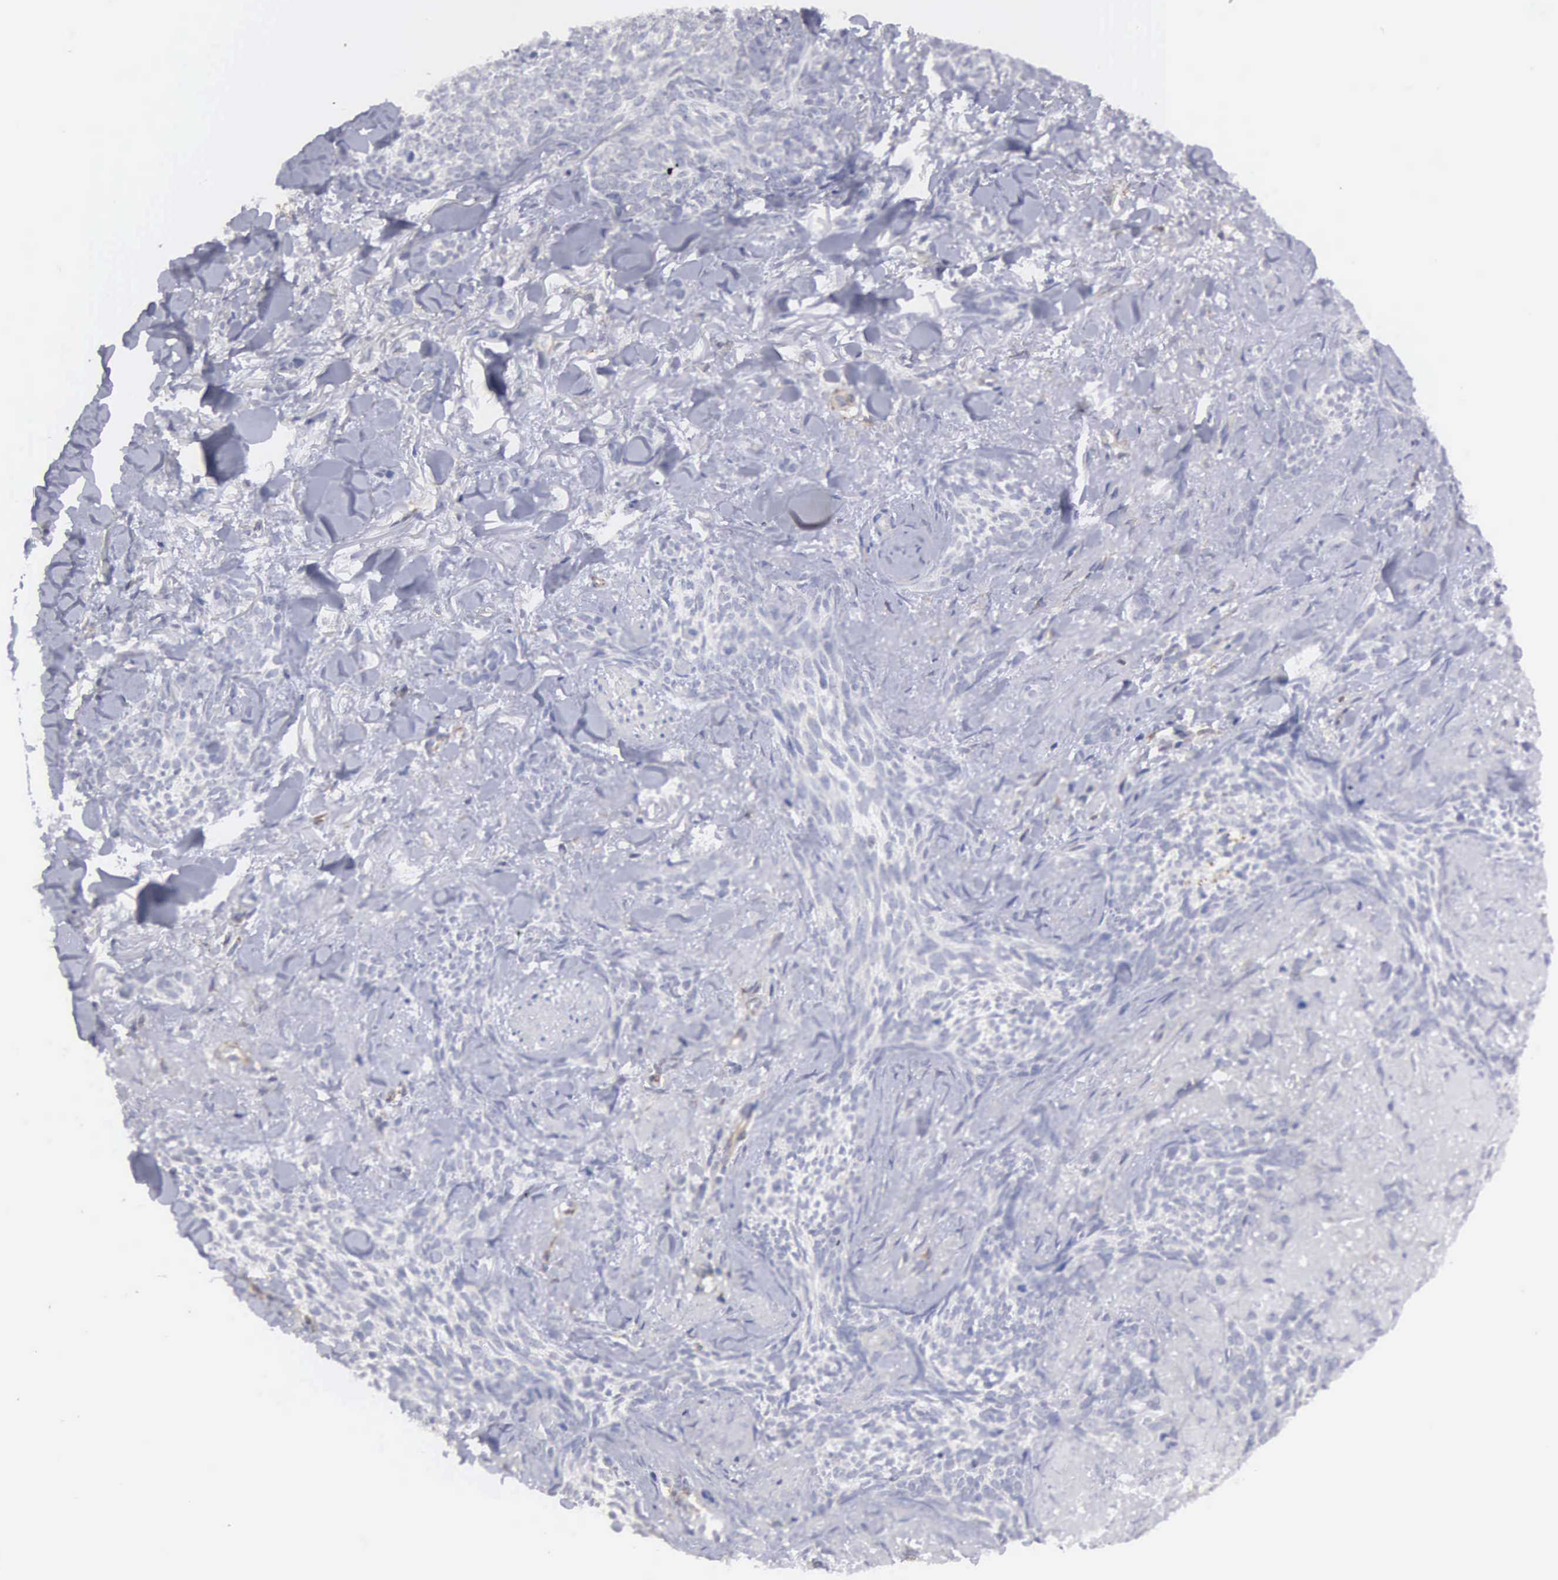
{"staining": {"intensity": "negative", "quantity": "none", "location": "none"}, "tissue": "skin cancer", "cell_type": "Tumor cells", "image_type": "cancer", "snomed": [{"axis": "morphology", "description": "Basal cell carcinoma"}, {"axis": "topography", "description": "Skin"}], "caption": "Skin cancer (basal cell carcinoma) was stained to show a protein in brown. There is no significant expression in tumor cells.", "gene": "LIN52", "patient": {"sex": "female", "age": 81}}